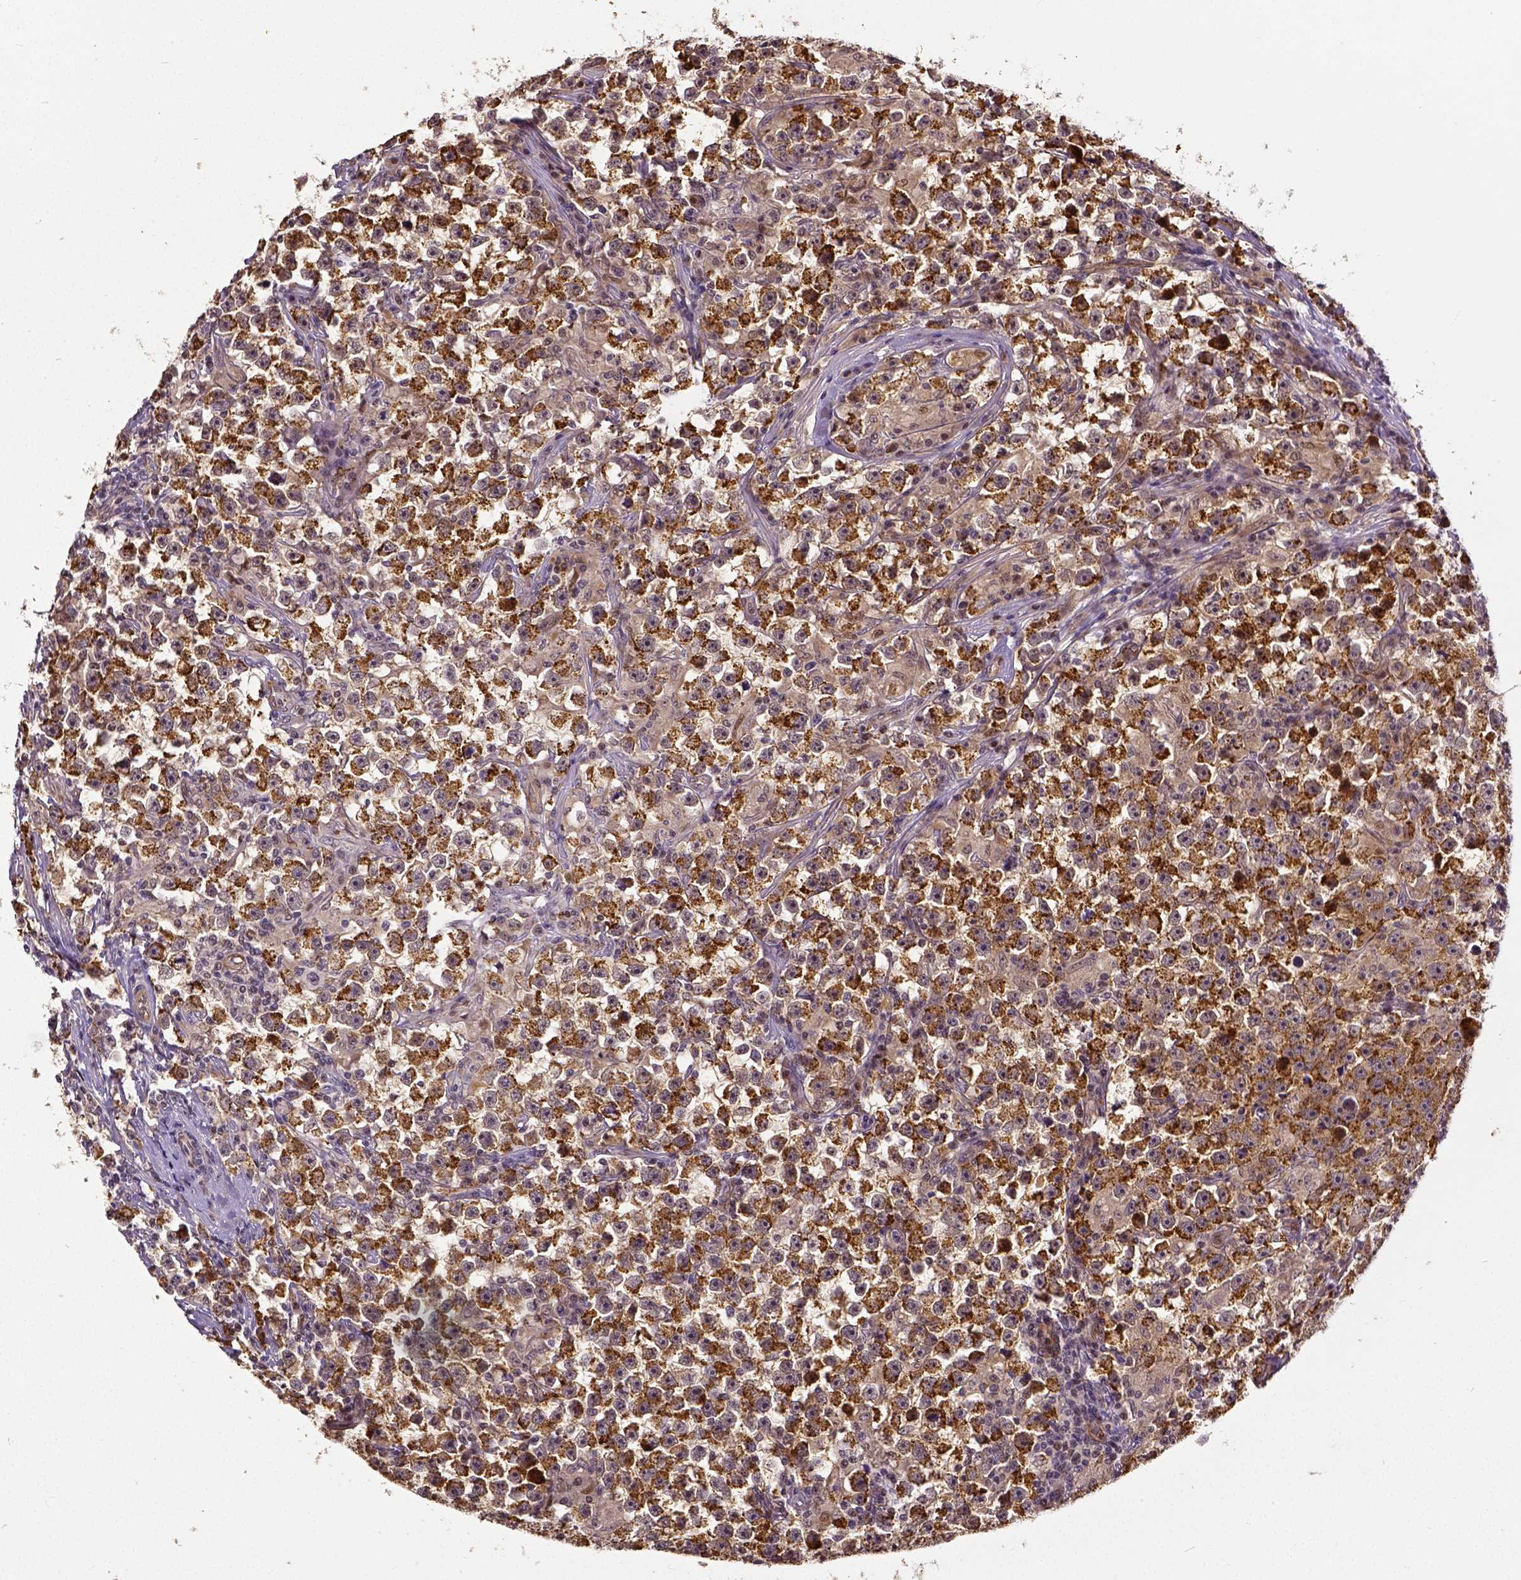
{"staining": {"intensity": "strong", "quantity": ">75%", "location": "cytoplasmic/membranous"}, "tissue": "testis cancer", "cell_type": "Tumor cells", "image_type": "cancer", "snomed": [{"axis": "morphology", "description": "Seminoma, NOS"}, {"axis": "topography", "description": "Testis"}], "caption": "A micrograph of testis seminoma stained for a protein exhibits strong cytoplasmic/membranous brown staining in tumor cells.", "gene": "DICER1", "patient": {"sex": "male", "age": 33}}